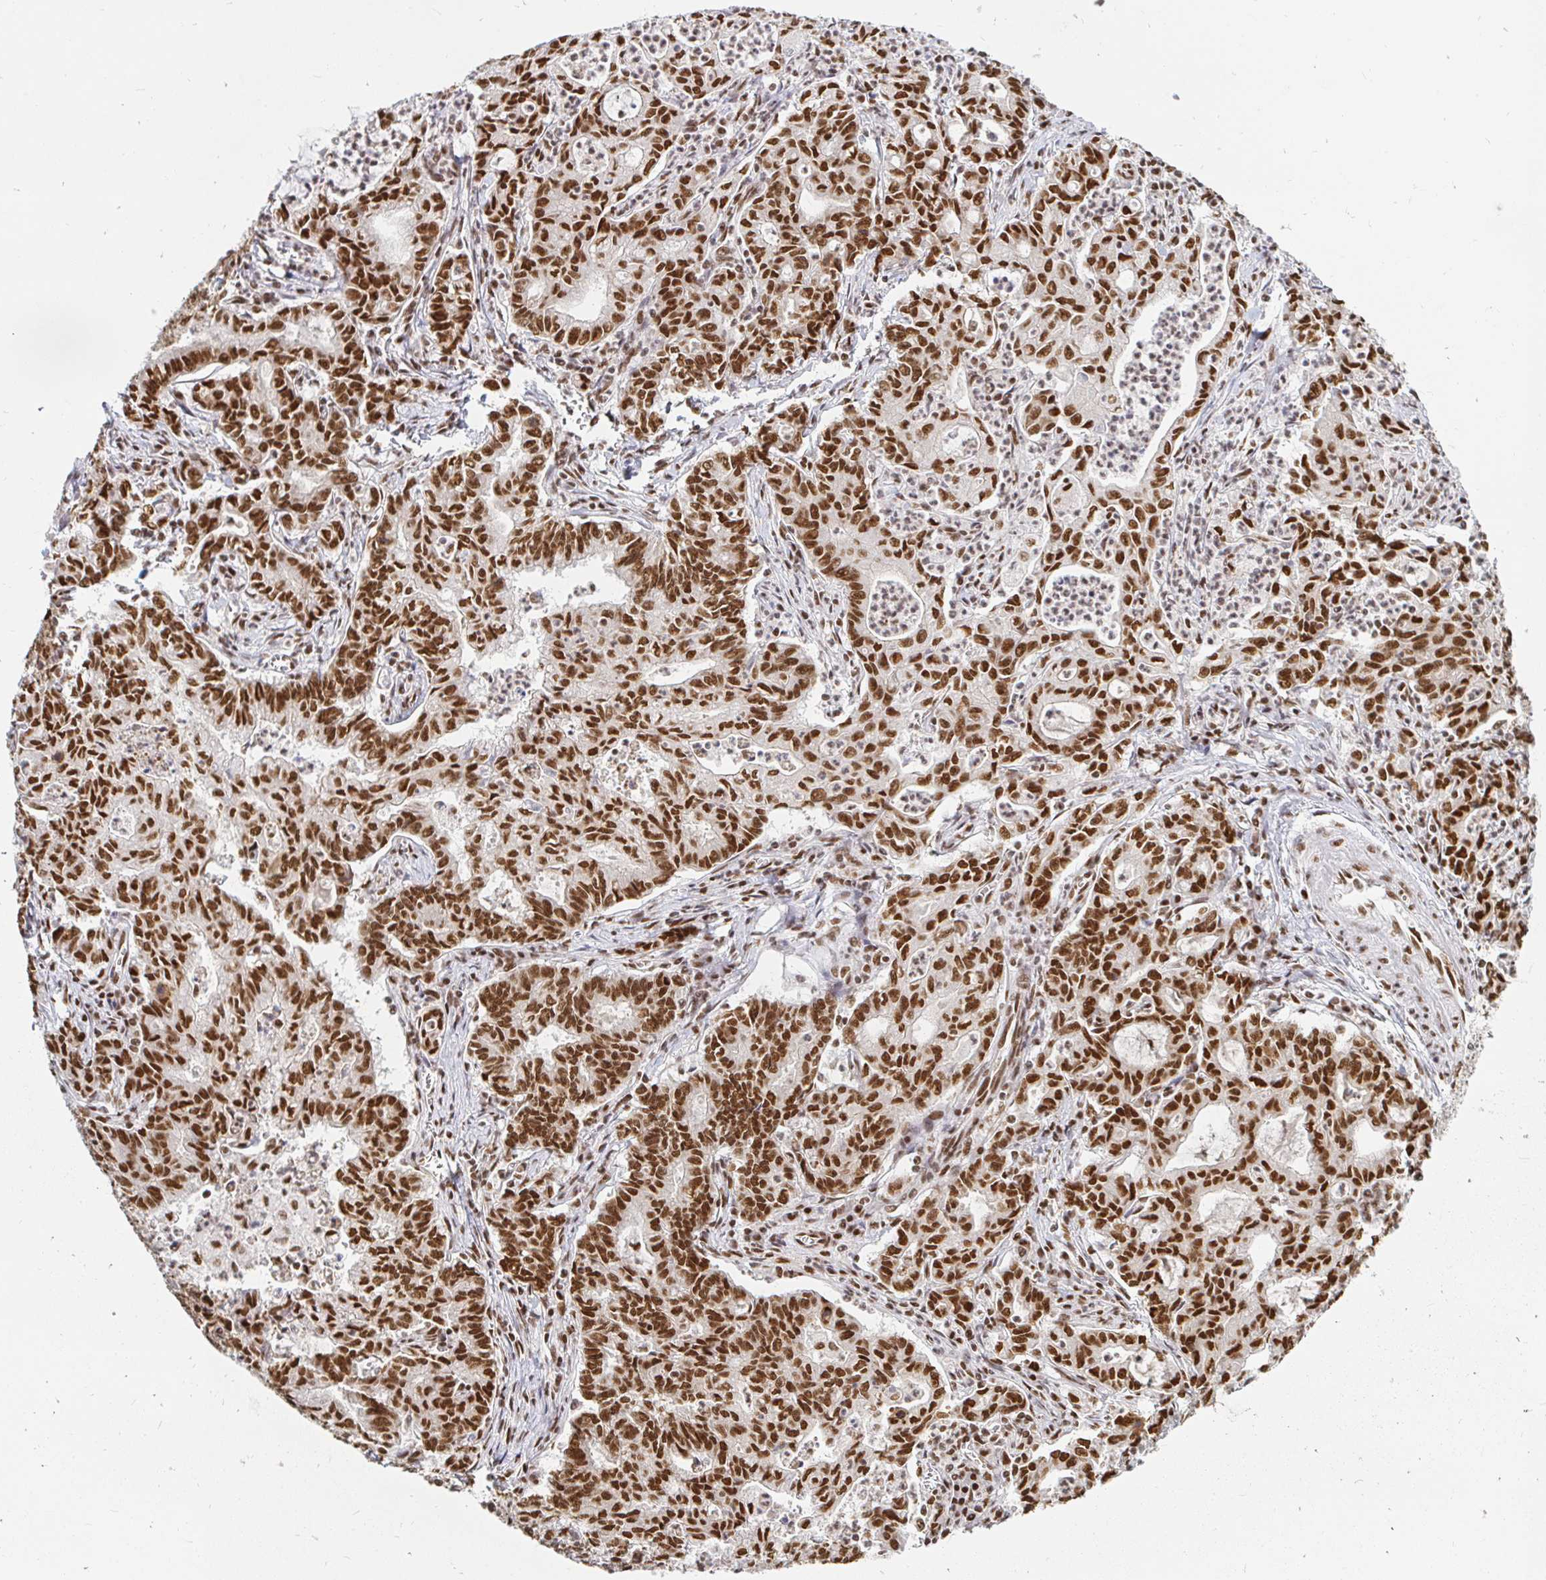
{"staining": {"intensity": "strong", "quantity": ">75%", "location": "nuclear"}, "tissue": "stomach cancer", "cell_type": "Tumor cells", "image_type": "cancer", "snomed": [{"axis": "morphology", "description": "Adenocarcinoma, NOS"}, {"axis": "topography", "description": "Stomach, upper"}], "caption": "Protein positivity by IHC displays strong nuclear positivity in about >75% of tumor cells in stomach adenocarcinoma. (DAB (3,3'-diaminobenzidine) IHC with brightfield microscopy, high magnification).", "gene": "RBMX", "patient": {"sex": "female", "age": 79}}